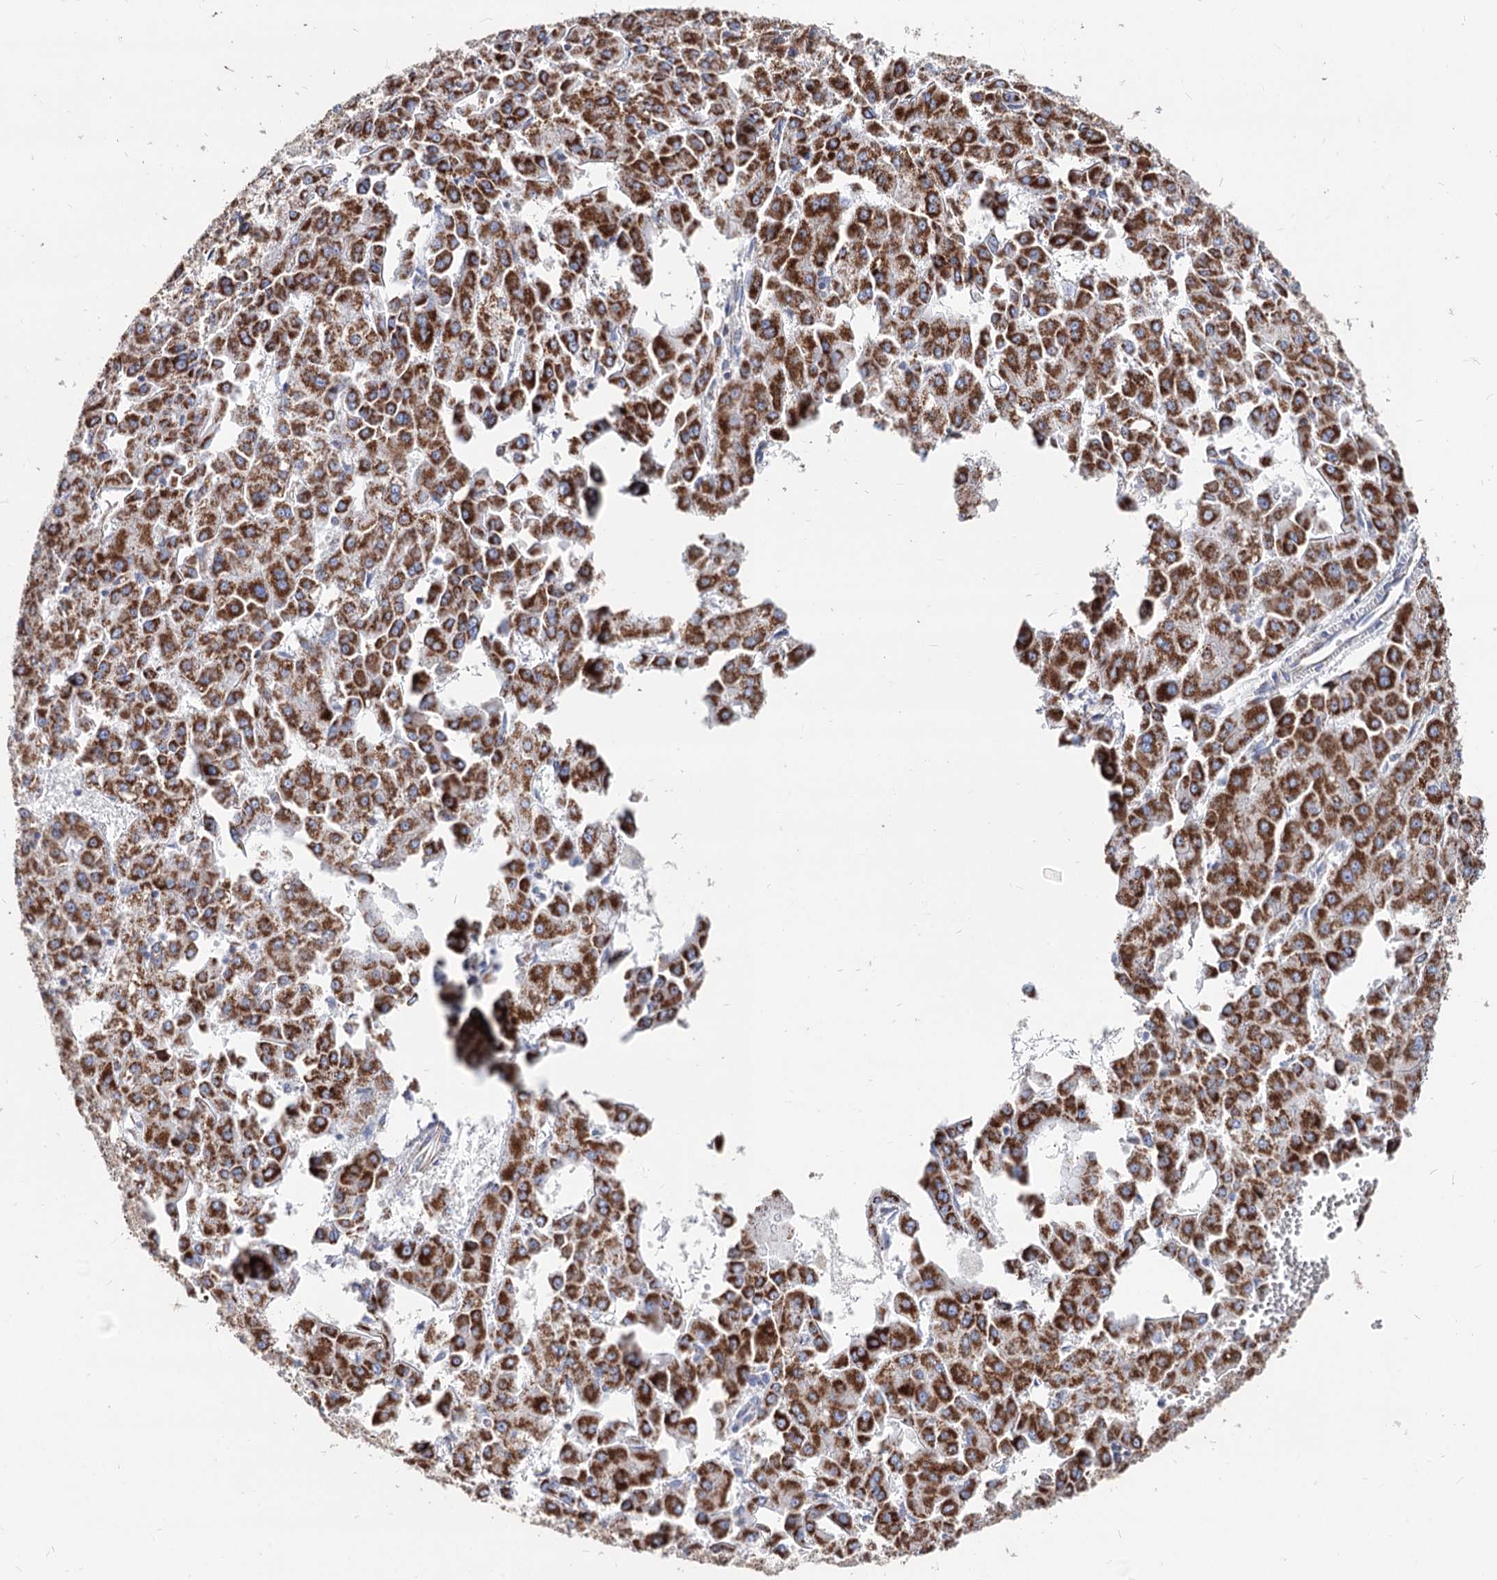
{"staining": {"intensity": "strong", "quantity": ">75%", "location": "cytoplasmic/membranous"}, "tissue": "liver cancer", "cell_type": "Tumor cells", "image_type": "cancer", "snomed": [{"axis": "morphology", "description": "Carcinoma, Hepatocellular, NOS"}, {"axis": "topography", "description": "Liver"}], "caption": "The histopathology image displays staining of liver cancer, revealing strong cytoplasmic/membranous protein expression (brown color) within tumor cells.", "gene": "MCCC2", "patient": {"sex": "male", "age": 47}}